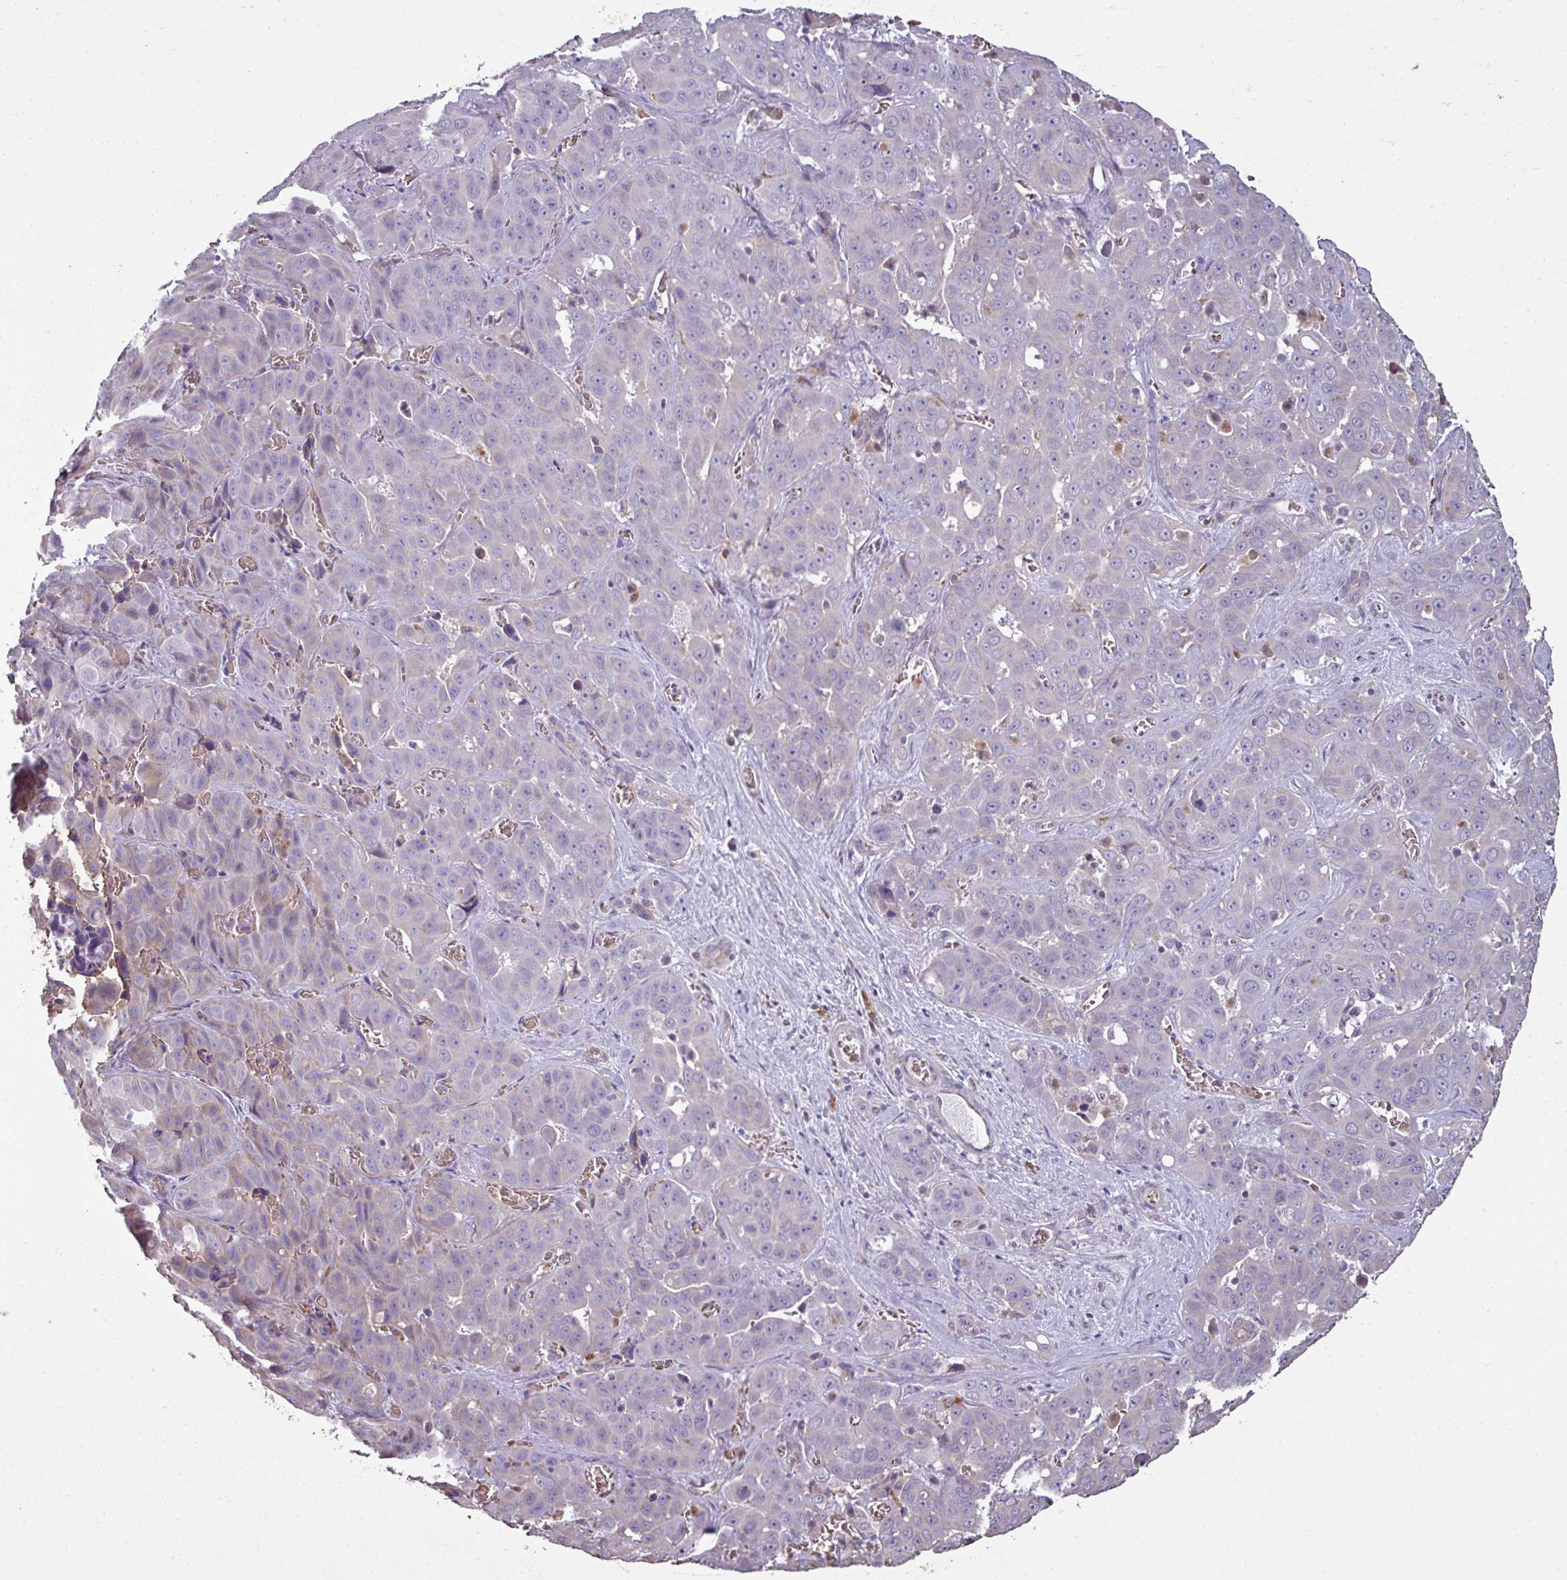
{"staining": {"intensity": "negative", "quantity": "none", "location": "none"}, "tissue": "liver cancer", "cell_type": "Tumor cells", "image_type": "cancer", "snomed": [{"axis": "morphology", "description": "Cholangiocarcinoma"}, {"axis": "topography", "description": "Liver"}], "caption": "This is an IHC photomicrograph of cholangiocarcinoma (liver). There is no positivity in tumor cells.", "gene": "NHSL2", "patient": {"sex": "female", "age": 52}}